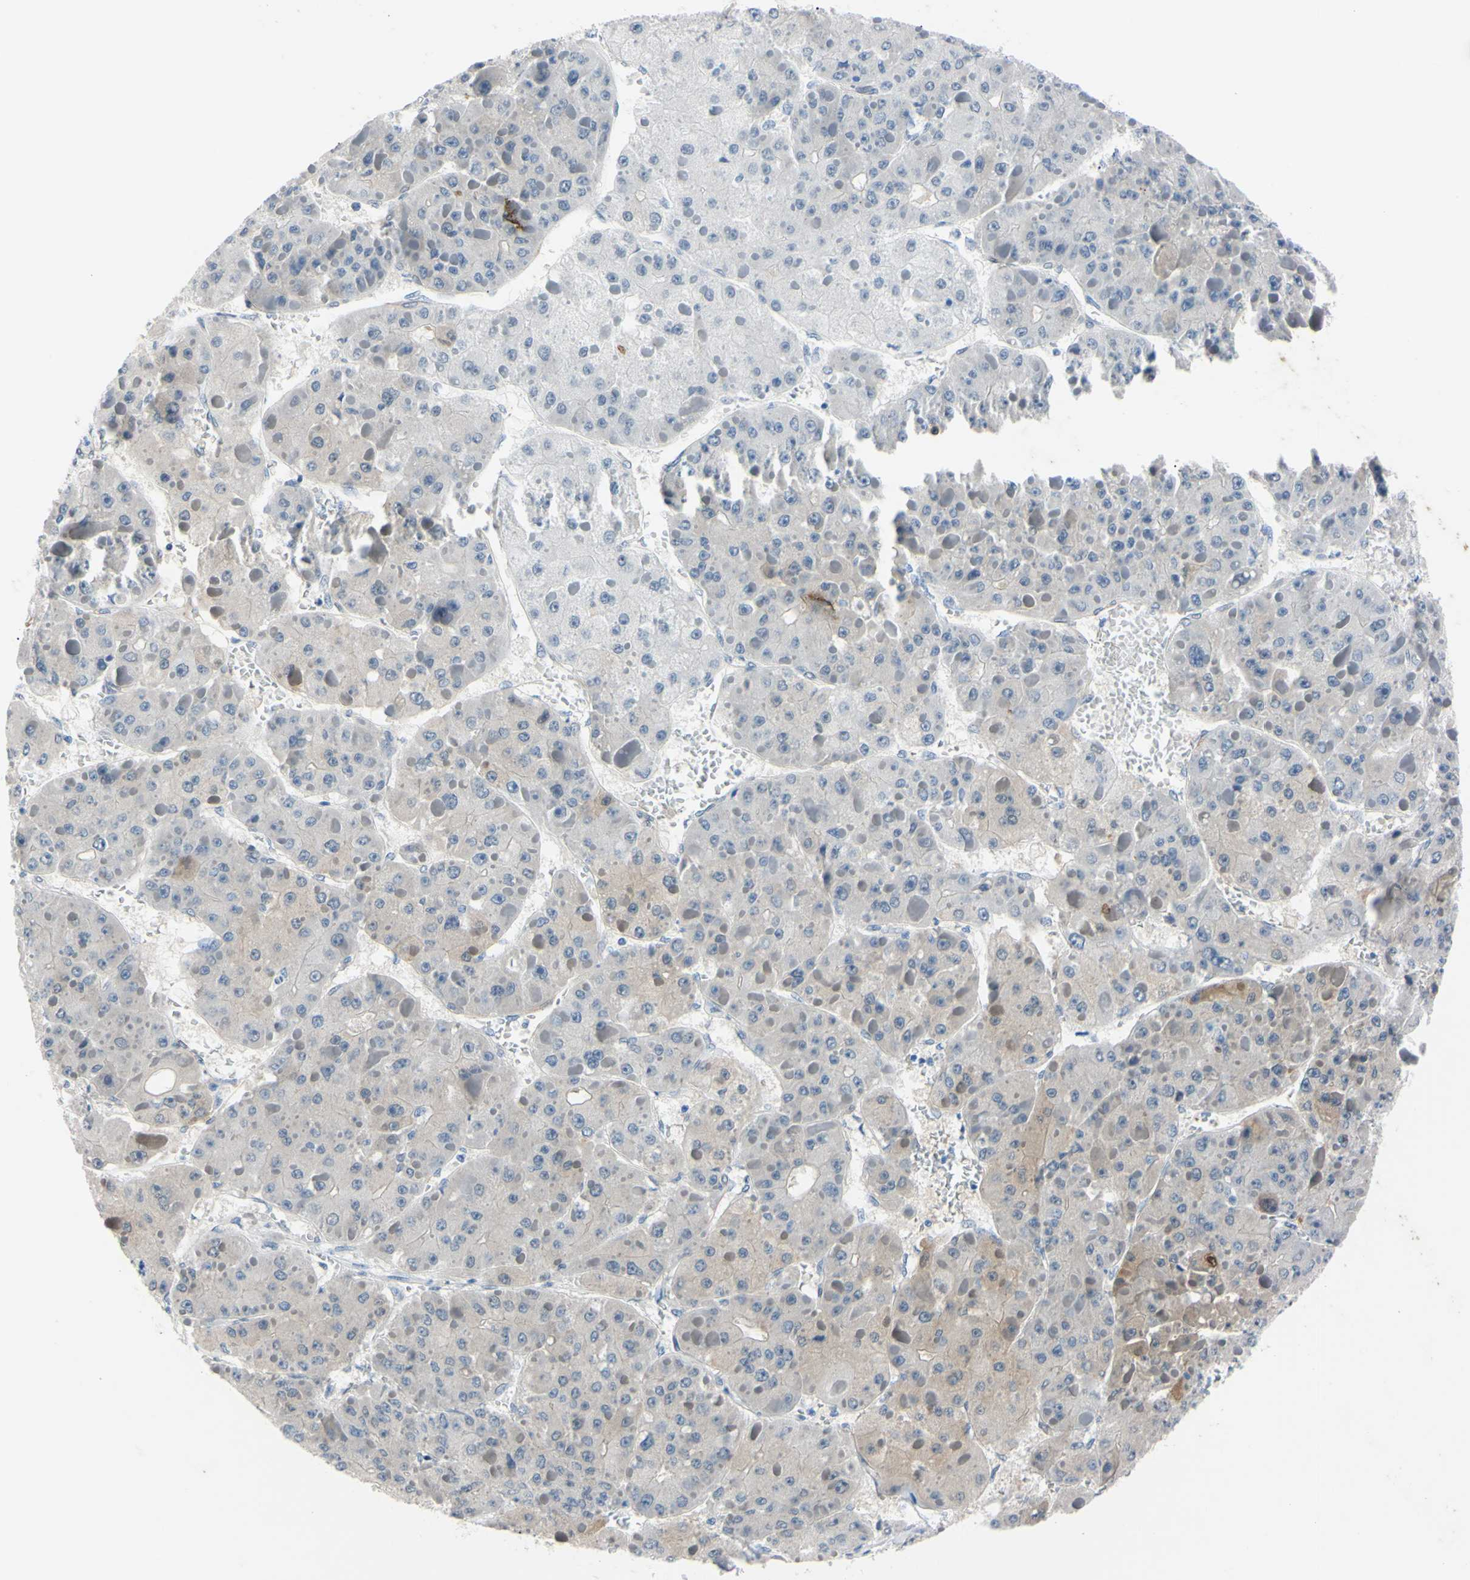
{"staining": {"intensity": "weak", "quantity": "25%-75%", "location": "cytoplasmic/membranous"}, "tissue": "liver cancer", "cell_type": "Tumor cells", "image_type": "cancer", "snomed": [{"axis": "morphology", "description": "Carcinoma, Hepatocellular, NOS"}, {"axis": "topography", "description": "Liver"}], "caption": "Tumor cells reveal weak cytoplasmic/membranous staining in approximately 25%-75% of cells in hepatocellular carcinoma (liver).", "gene": "NOL3", "patient": {"sex": "female", "age": 73}}